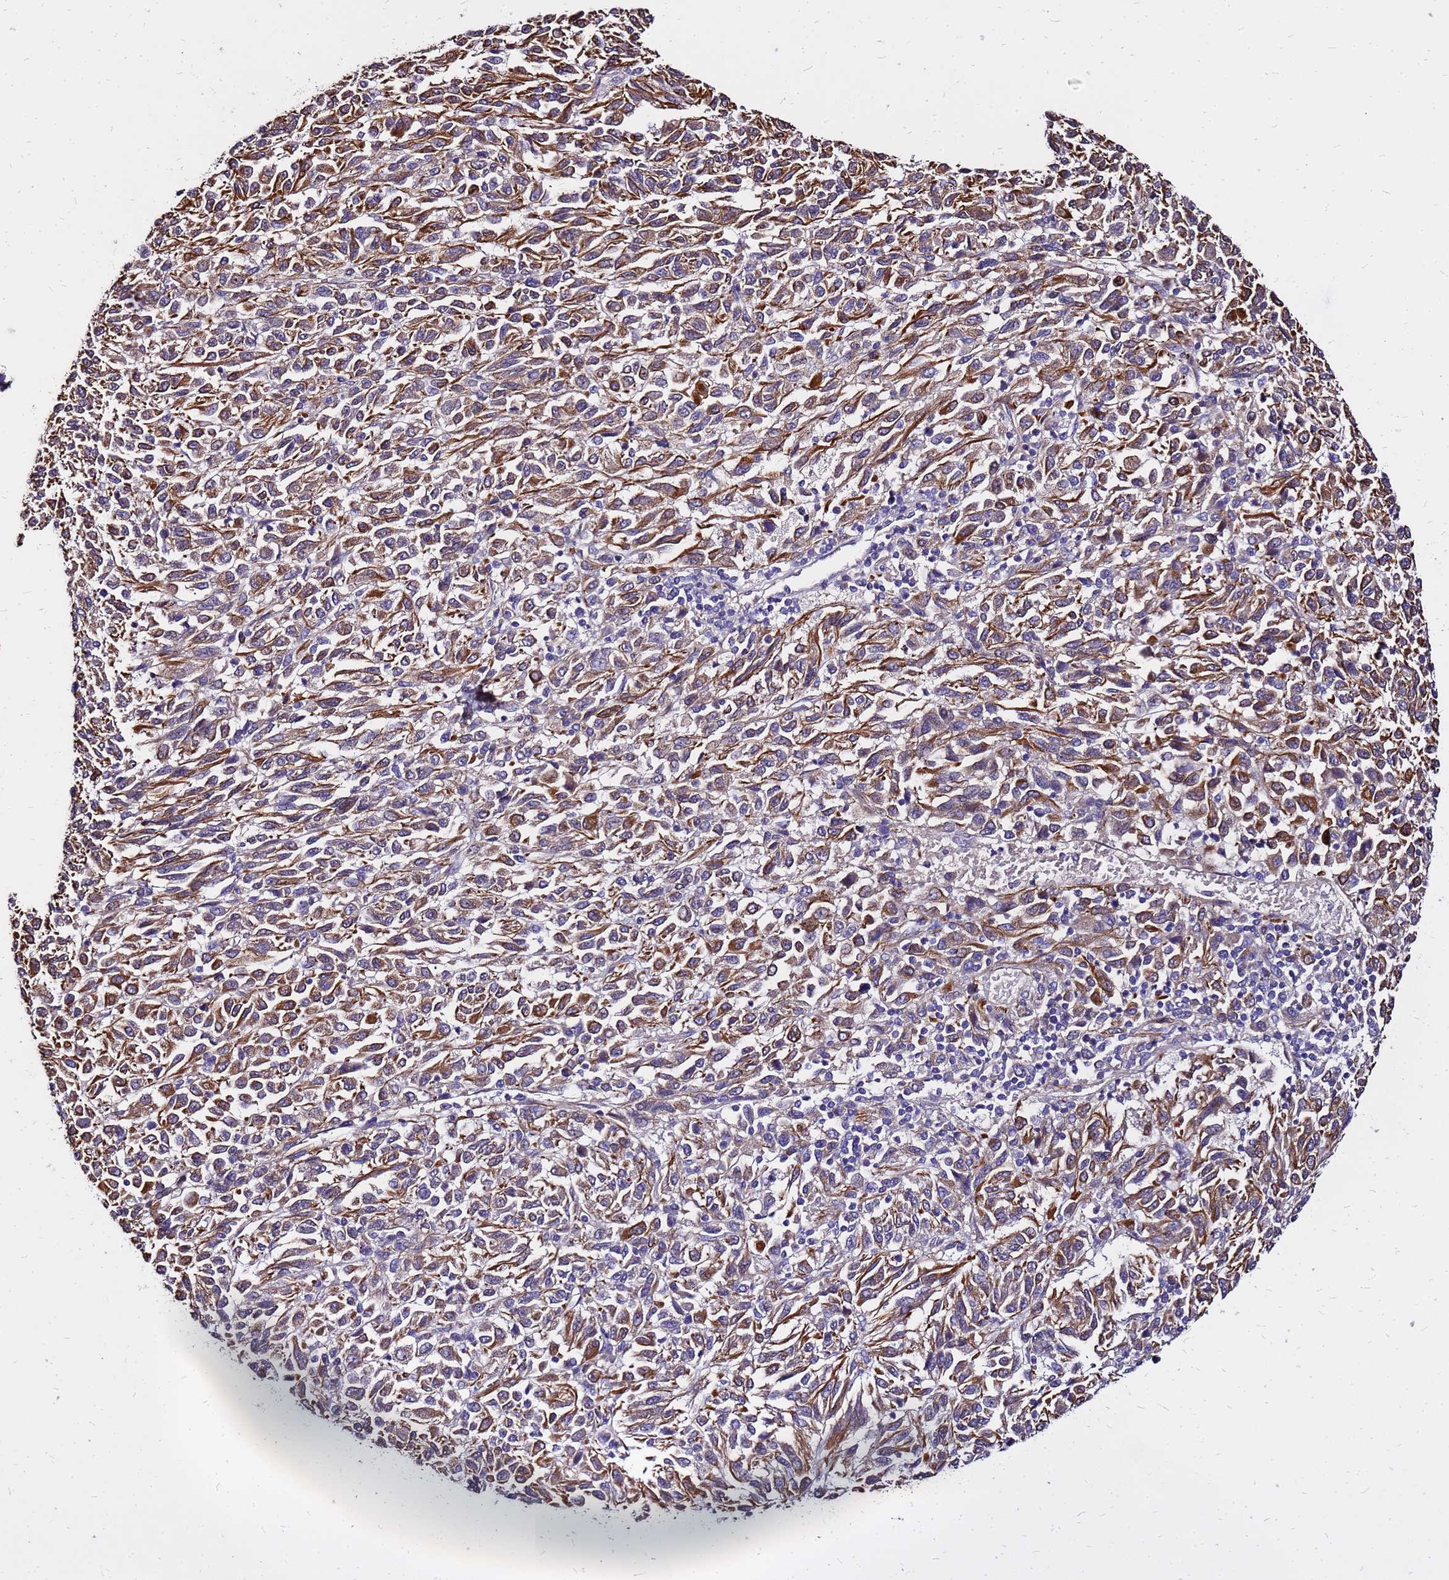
{"staining": {"intensity": "moderate", "quantity": "25%-75%", "location": "cytoplasmic/membranous"}, "tissue": "melanoma", "cell_type": "Tumor cells", "image_type": "cancer", "snomed": [{"axis": "morphology", "description": "Malignant melanoma, Metastatic site"}, {"axis": "topography", "description": "Lung"}], "caption": "Immunohistochemical staining of human melanoma reveals medium levels of moderate cytoplasmic/membranous expression in approximately 25%-75% of tumor cells.", "gene": "ARHGEF5", "patient": {"sex": "male", "age": 64}}